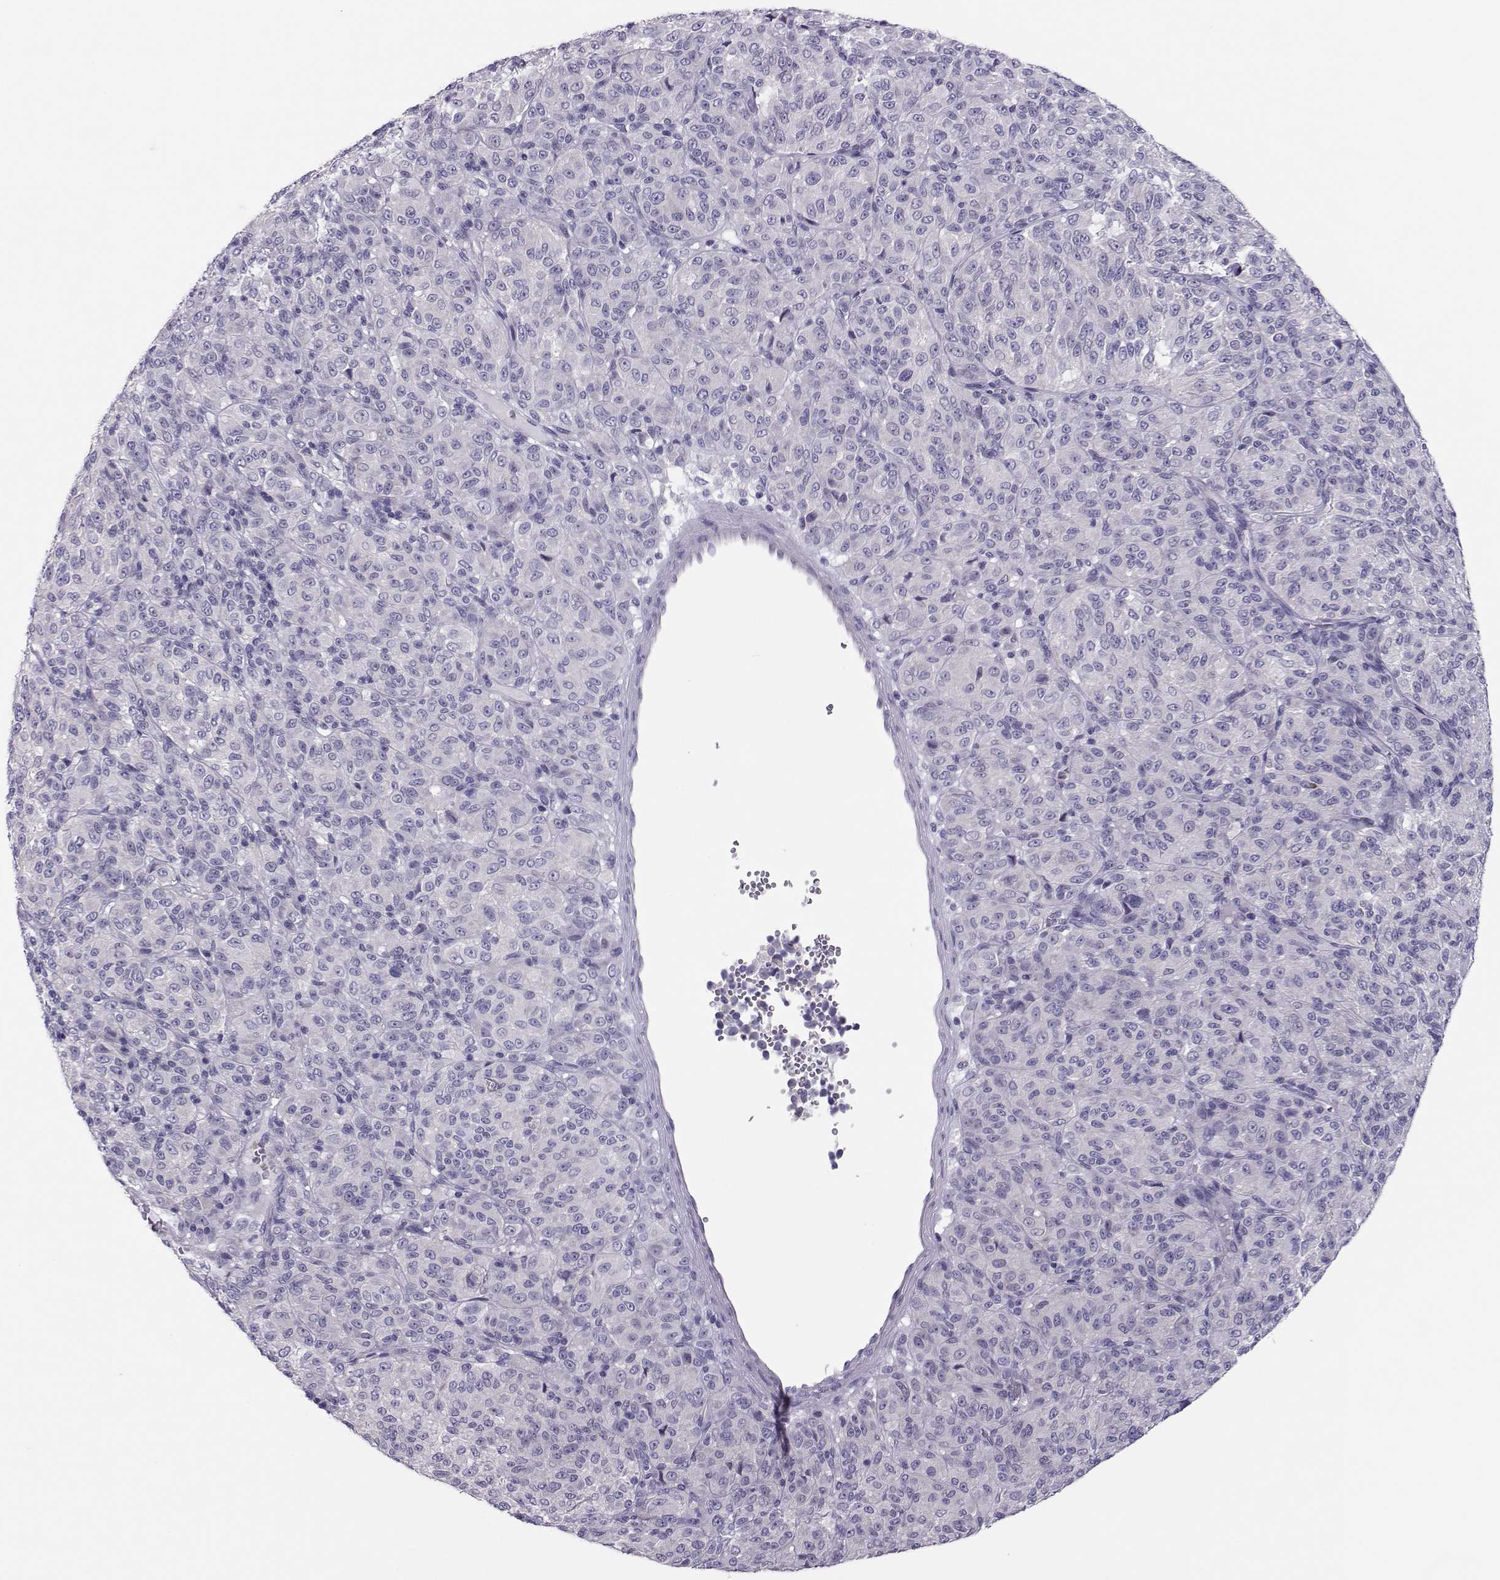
{"staining": {"intensity": "negative", "quantity": "none", "location": "none"}, "tissue": "melanoma", "cell_type": "Tumor cells", "image_type": "cancer", "snomed": [{"axis": "morphology", "description": "Malignant melanoma, Metastatic site"}, {"axis": "topography", "description": "Brain"}], "caption": "Immunohistochemistry (IHC) of human melanoma shows no expression in tumor cells.", "gene": "TRPM7", "patient": {"sex": "female", "age": 56}}